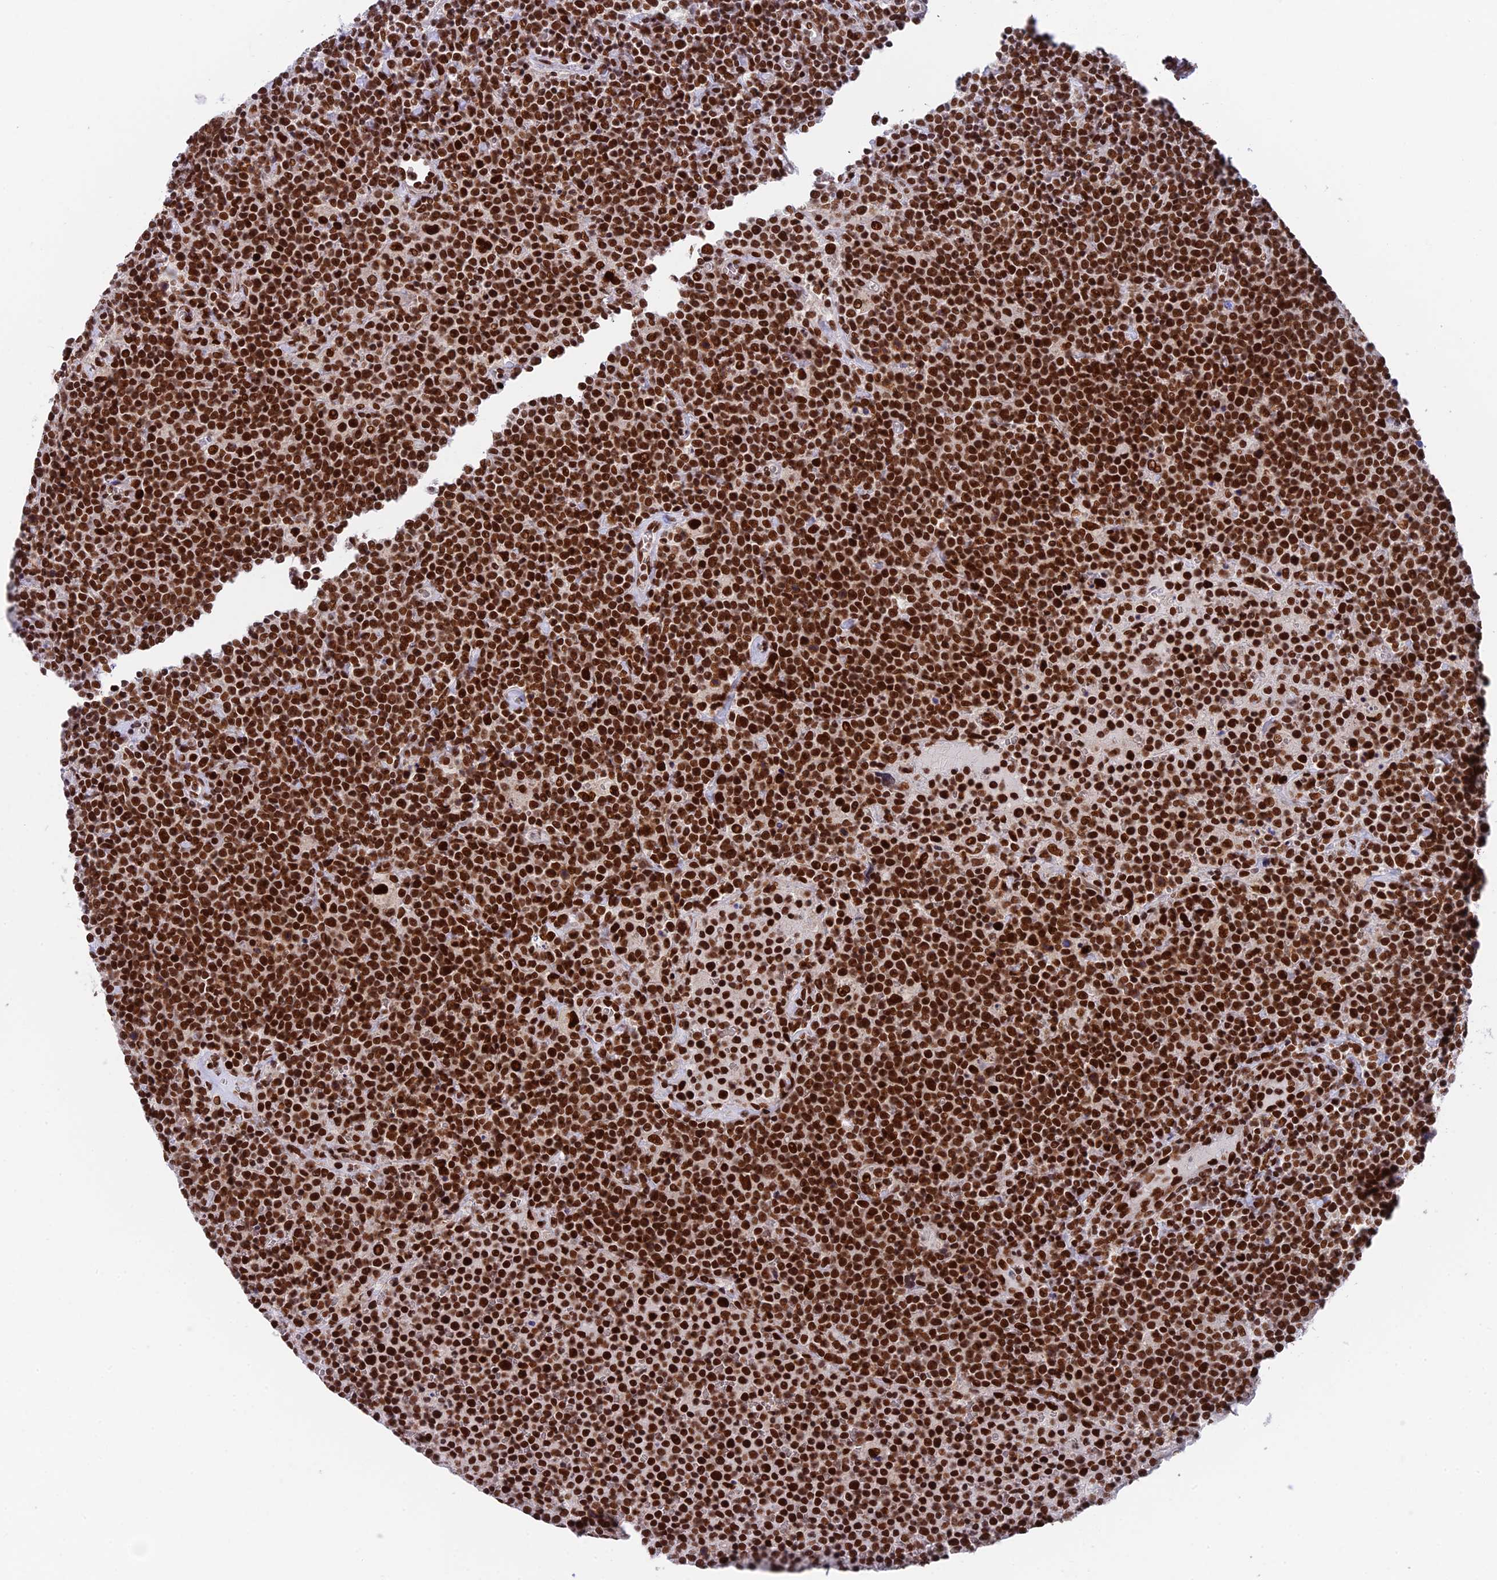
{"staining": {"intensity": "strong", "quantity": ">75%", "location": "nuclear"}, "tissue": "lymphoma", "cell_type": "Tumor cells", "image_type": "cancer", "snomed": [{"axis": "morphology", "description": "Malignant lymphoma, non-Hodgkin's type, High grade"}, {"axis": "topography", "description": "Lymph node"}], "caption": "This histopathology image demonstrates IHC staining of human high-grade malignant lymphoma, non-Hodgkin's type, with high strong nuclear expression in about >75% of tumor cells.", "gene": "EEF1AKMT3", "patient": {"sex": "male", "age": 61}}